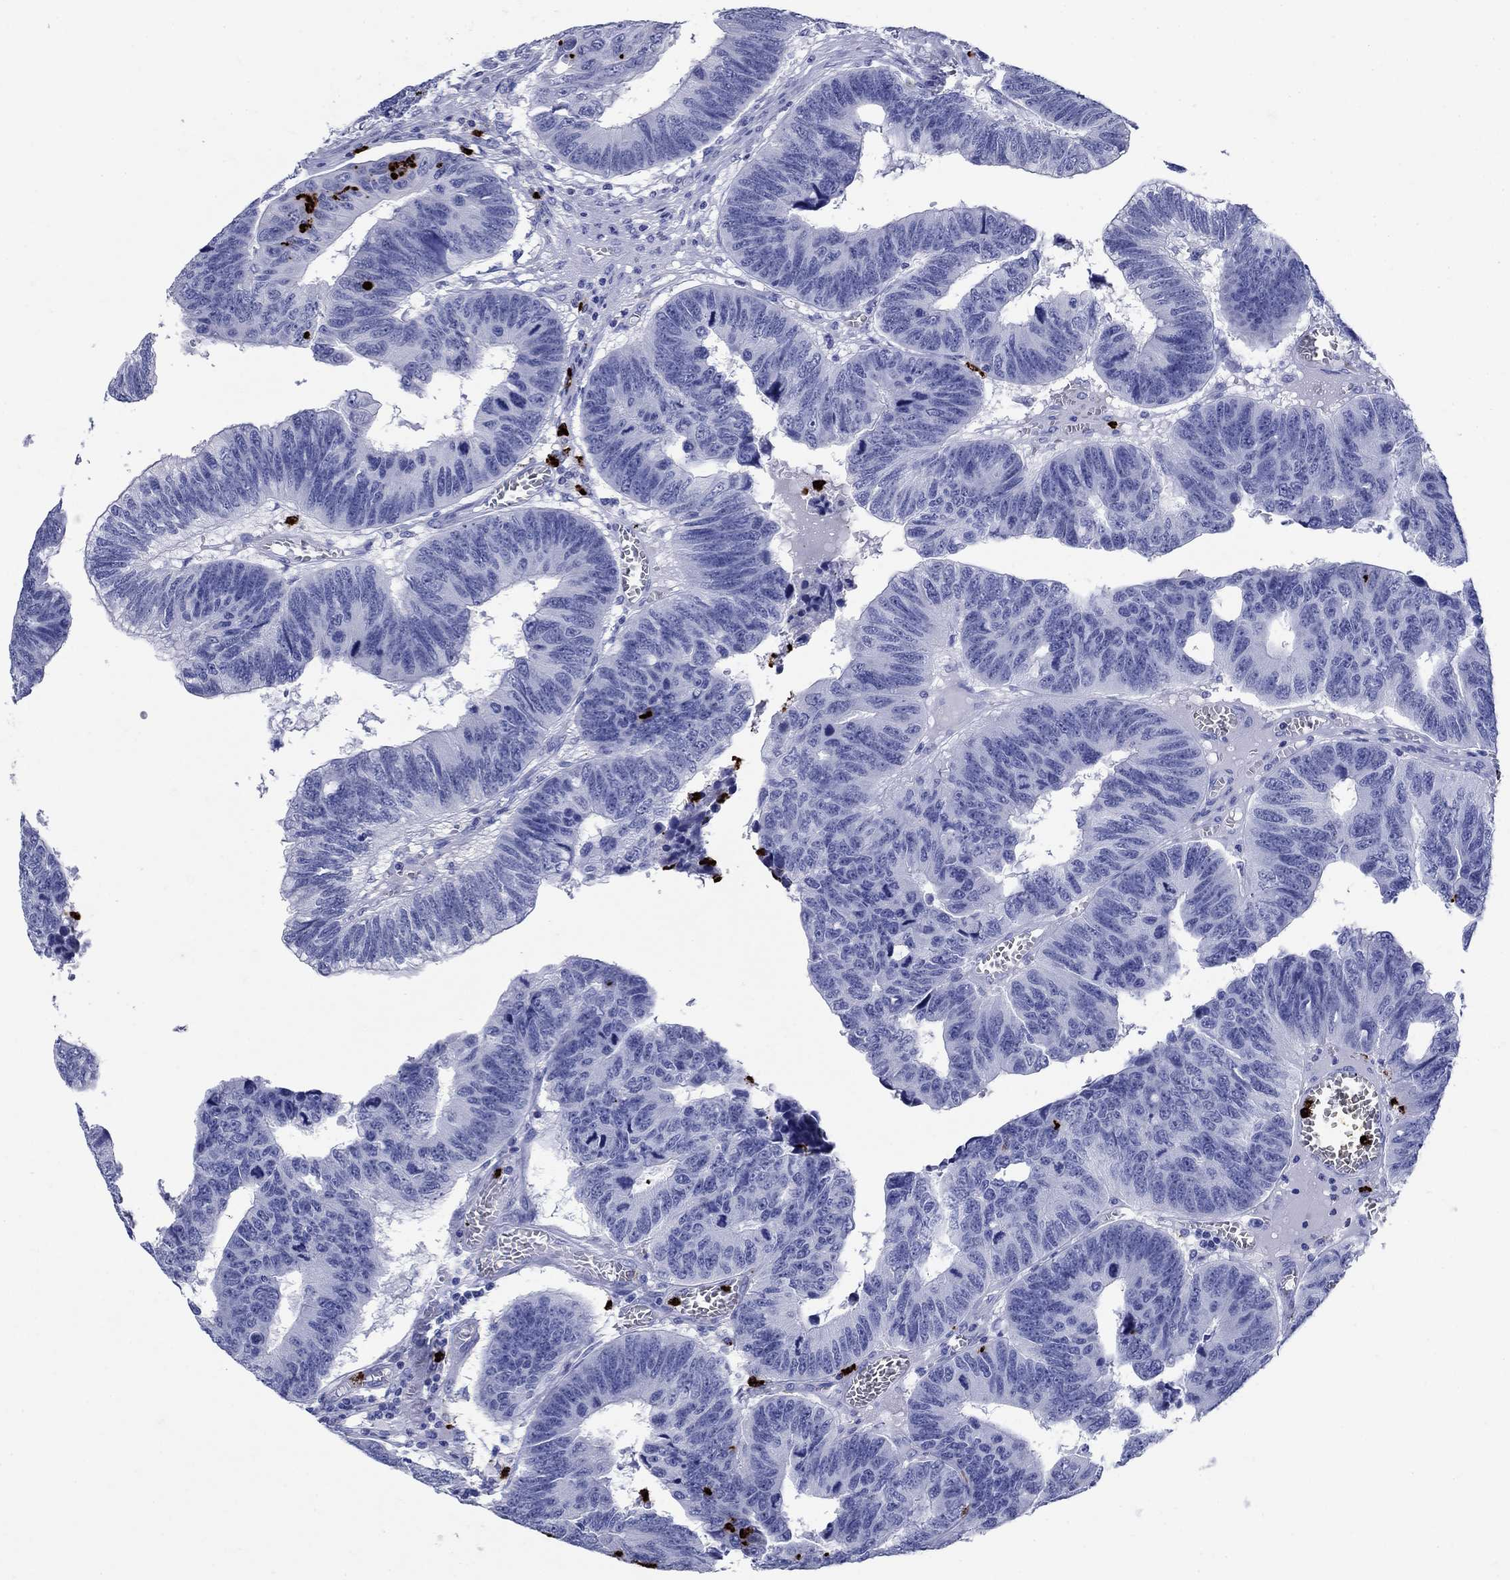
{"staining": {"intensity": "negative", "quantity": "none", "location": "none"}, "tissue": "colorectal cancer", "cell_type": "Tumor cells", "image_type": "cancer", "snomed": [{"axis": "morphology", "description": "Adenocarcinoma, NOS"}, {"axis": "topography", "description": "Appendix"}, {"axis": "topography", "description": "Colon"}, {"axis": "topography", "description": "Cecum"}, {"axis": "topography", "description": "Colon asc"}], "caption": "A photomicrograph of colorectal cancer (adenocarcinoma) stained for a protein shows no brown staining in tumor cells.", "gene": "AZU1", "patient": {"sex": "female", "age": 85}}